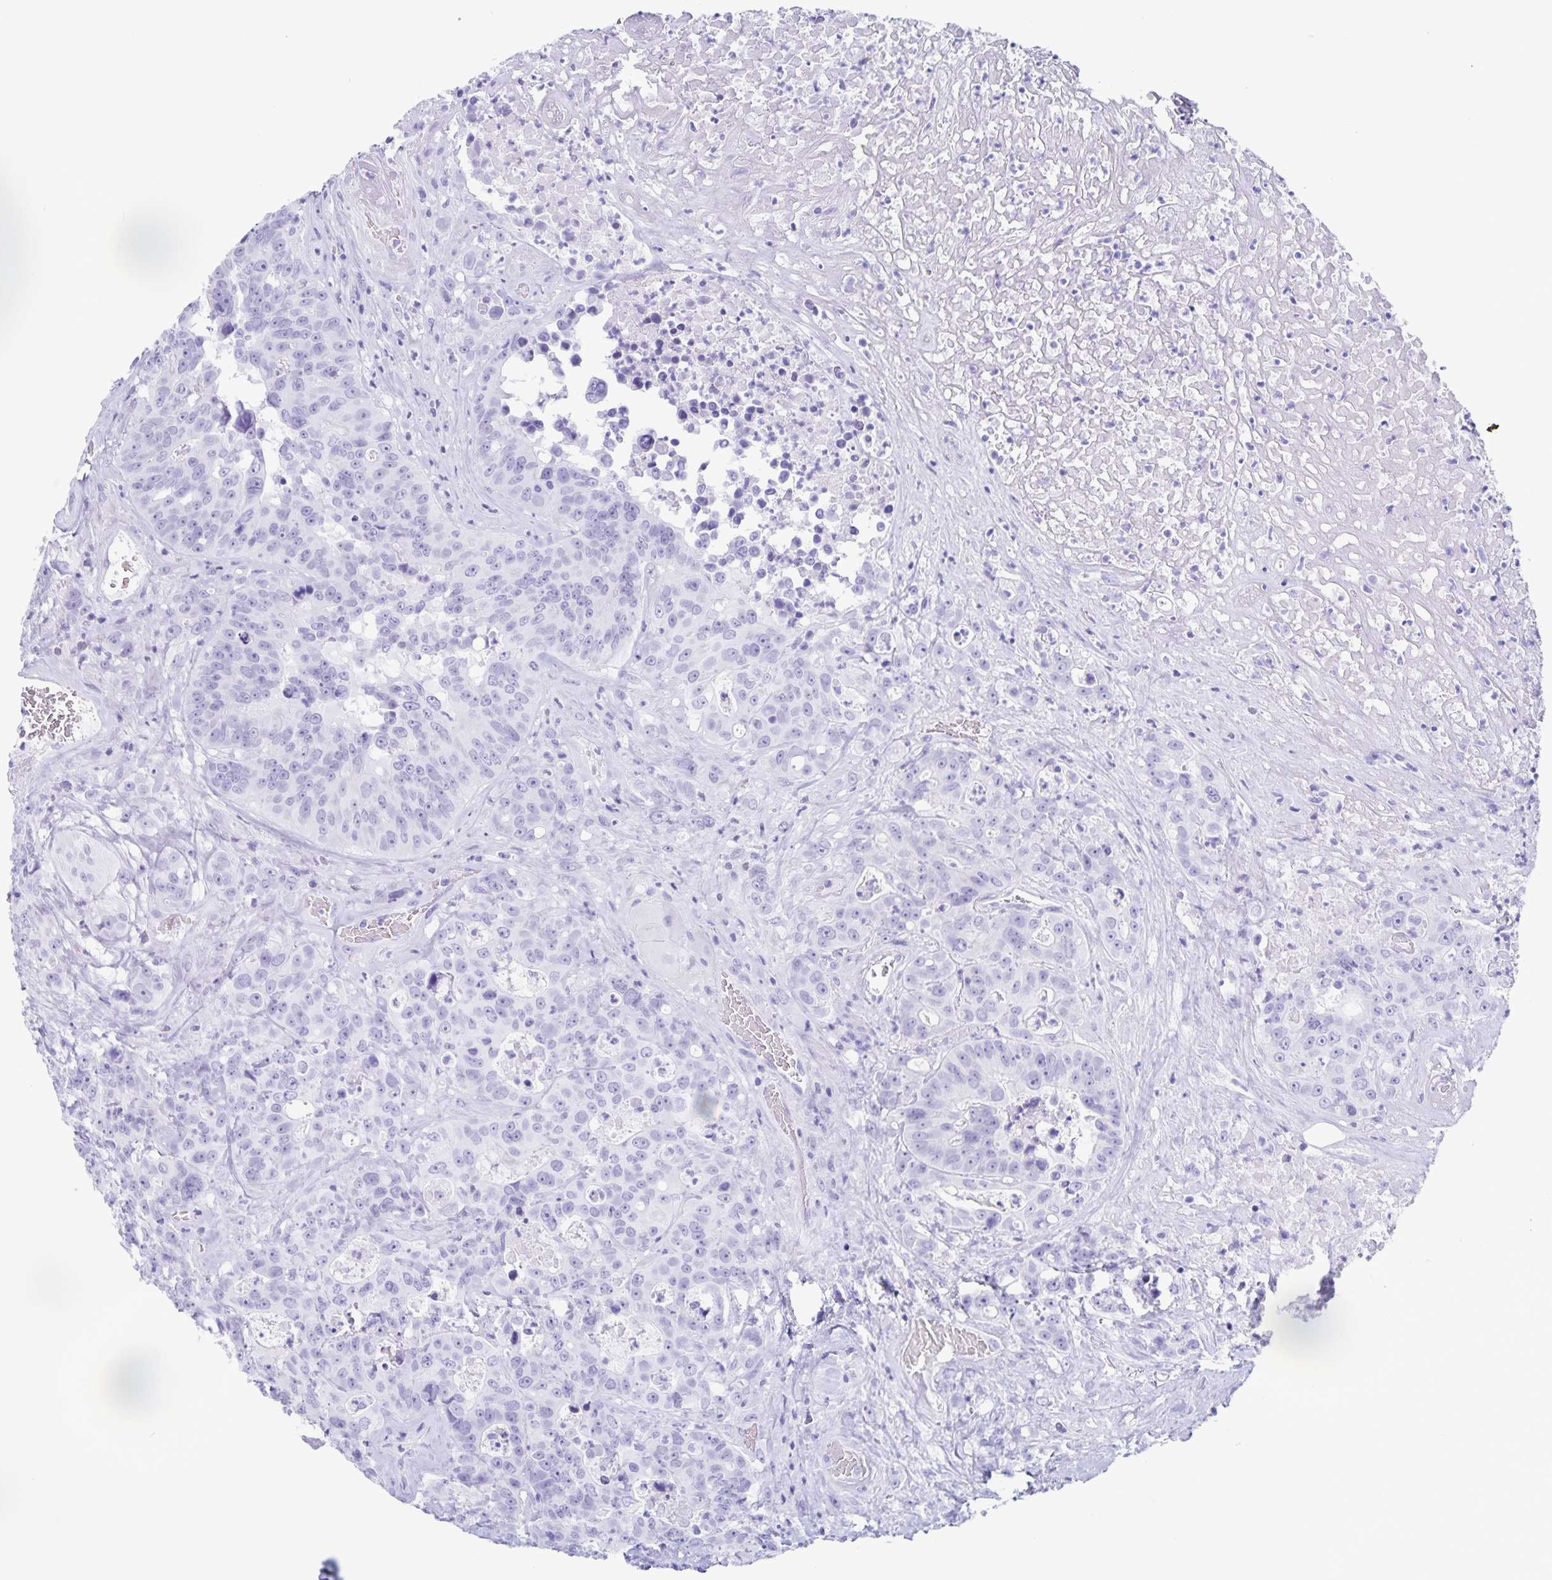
{"staining": {"intensity": "negative", "quantity": "none", "location": "none"}, "tissue": "colorectal cancer", "cell_type": "Tumor cells", "image_type": "cancer", "snomed": [{"axis": "morphology", "description": "Adenocarcinoma, NOS"}, {"axis": "topography", "description": "Rectum"}], "caption": "A high-resolution image shows immunohistochemistry (IHC) staining of colorectal adenocarcinoma, which shows no significant expression in tumor cells.", "gene": "C12orf56", "patient": {"sex": "female", "age": 62}}